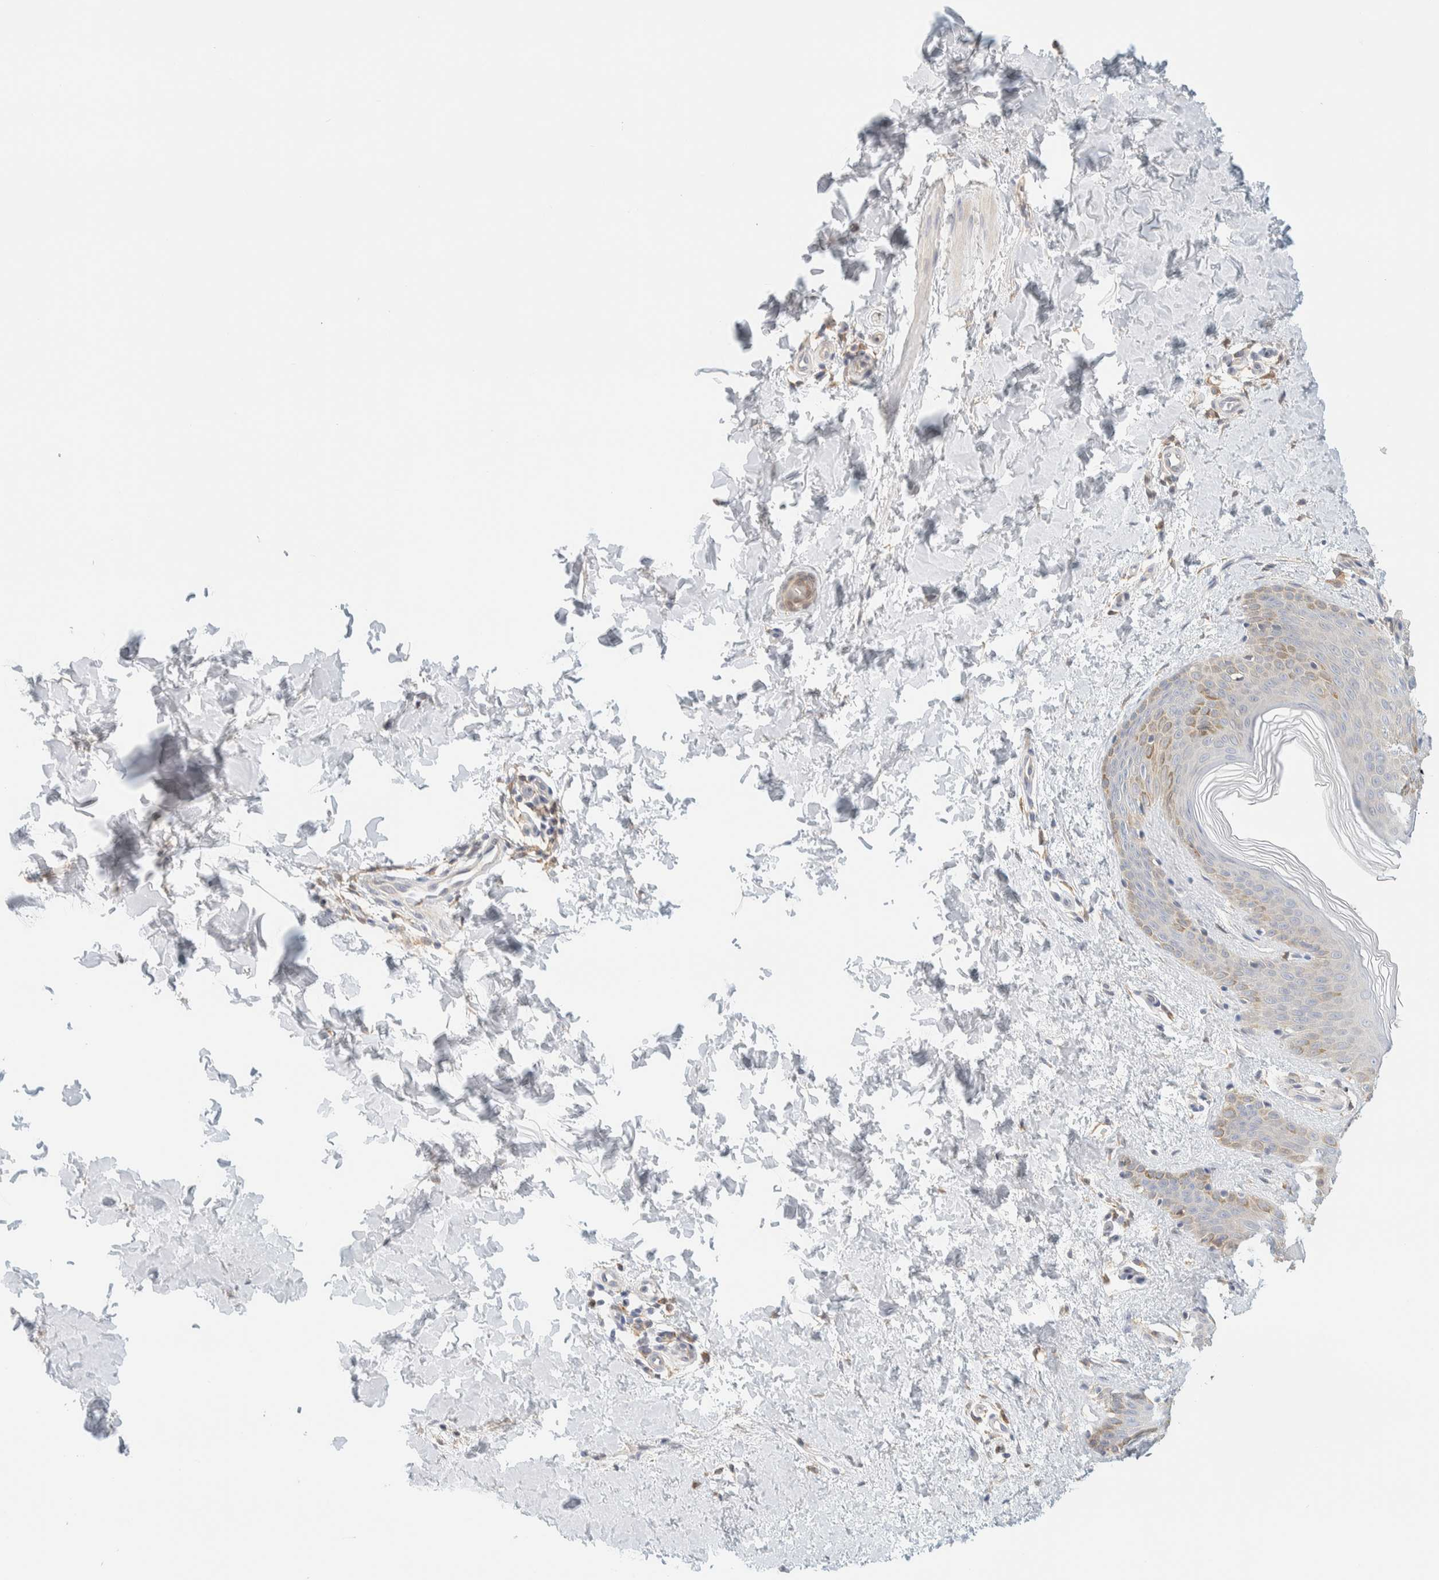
{"staining": {"intensity": "negative", "quantity": "none", "location": "none"}, "tissue": "skin", "cell_type": "Fibroblasts", "image_type": "normal", "snomed": [{"axis": "morphology", "description": "Normal tissue, NOS"}, {"axis": "morphology", "description": "Neoplasm, benign, NOS"}, {"axis": "topography", "description": "Skin"}, {"axis": "topography", "description": "Soft tissue"}], "caption": "The IHC micrograph has no significant expression in fibroblasts of skin. Nuclei are stained in blue.", "gene": "NT5C", "patient": {"sex": "male", "age": 26}}